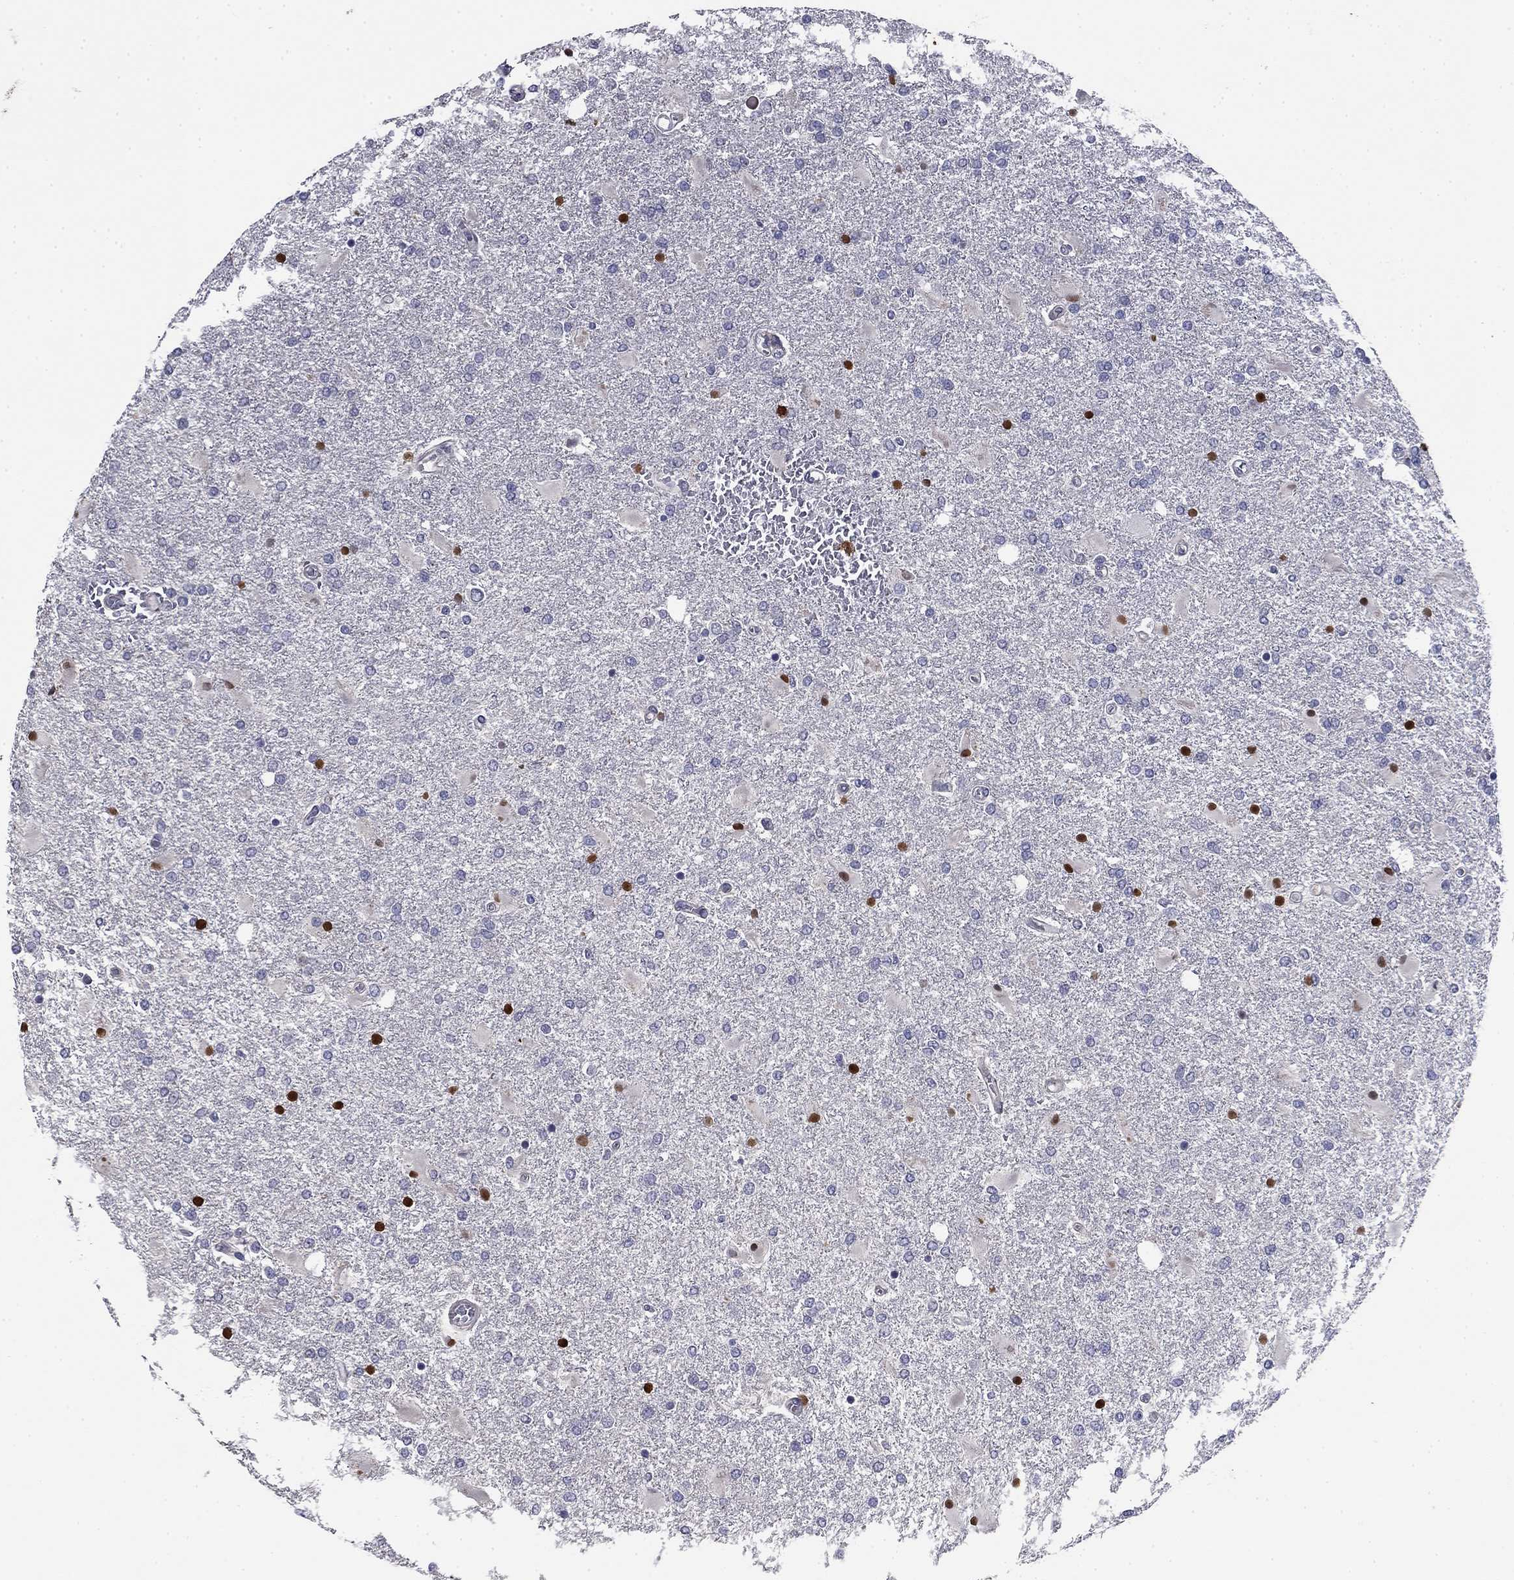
{"staining": {"intensity": "negative", "quantity": "none", "location": "none"}, "tissue": "glioma", "cell_type": "Tumor cells", "image_type": "cancer", "snomed": [{"axis": "morphology", "description": "Glioma, malignant, High grade"}, {"axis": "topography", "description": "Cerebral cortex"}], "caption": "Tumor cells are negative for protein expression in human malignant high-grade glioma.", "gene": "COL2A1", "patient": {"sex": "male", "age": 79}}